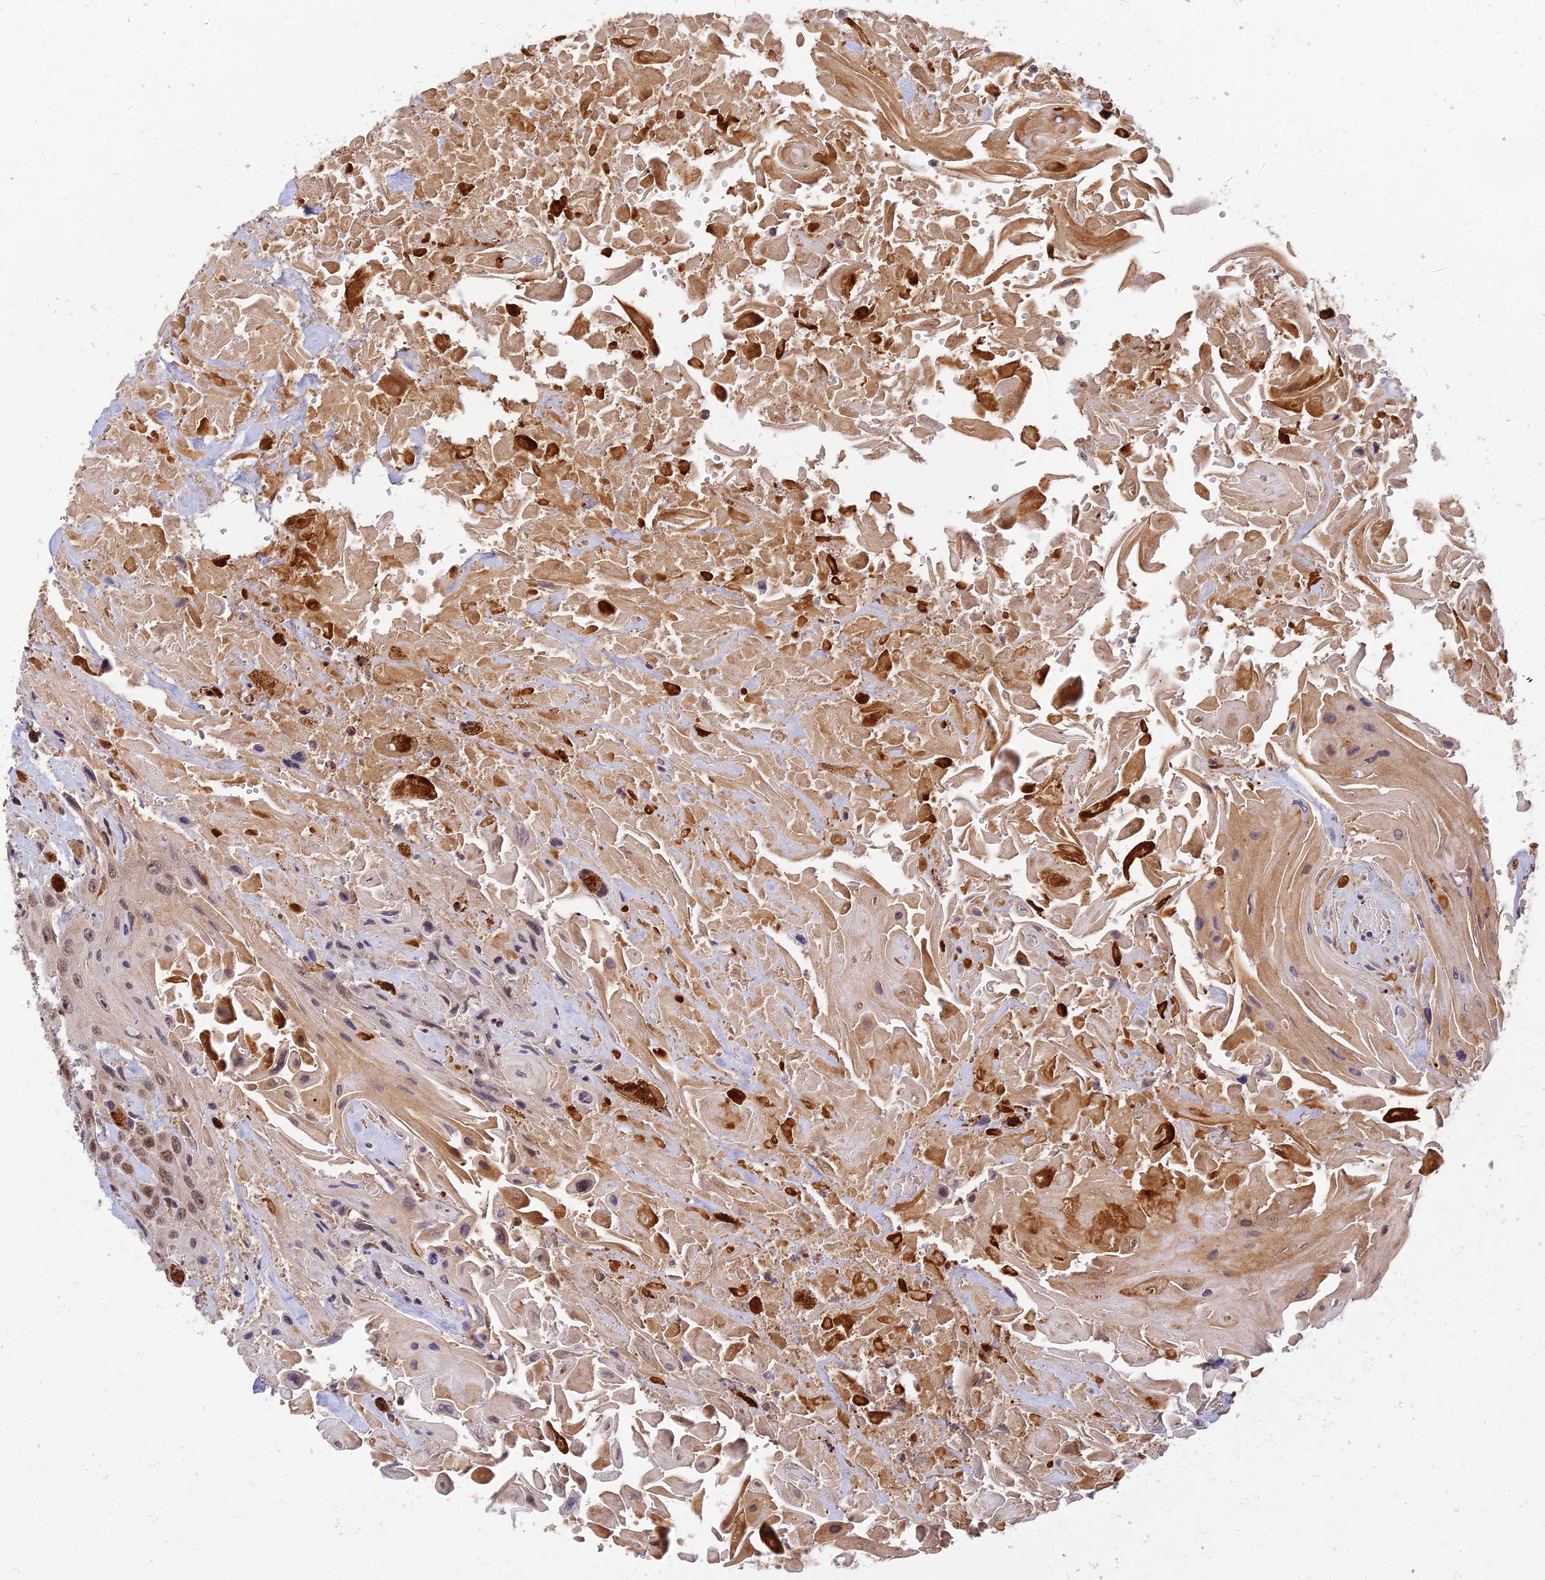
{"staining": {"intensity": "moderate", "quantity": ">75%", "location": "cytoplasmic/membranous,nuclear"}, "tissue": "head and neck cancer", "cell_type": "Tumor cells", "image_type": "cancer", "snomed": [{"axis": "morphology", "description": "Squamous cell carcinoma, NOS"}, {"axis": "topography", "description": "Head-Neck"}], "caption": "Immunohistochemical staining of head and neck cancer (squamous cell carcinoma) demonstrates medium levels of moderate cytoplasmic/membranous and nuclear protein expression in approximately >75% of tumor cells. Immunohistochemistry (ihc) stains the protein in brown and the nuclei are stained blue.", "gene": "RGL3", "patient": {"sex": "male", "age": 81}}